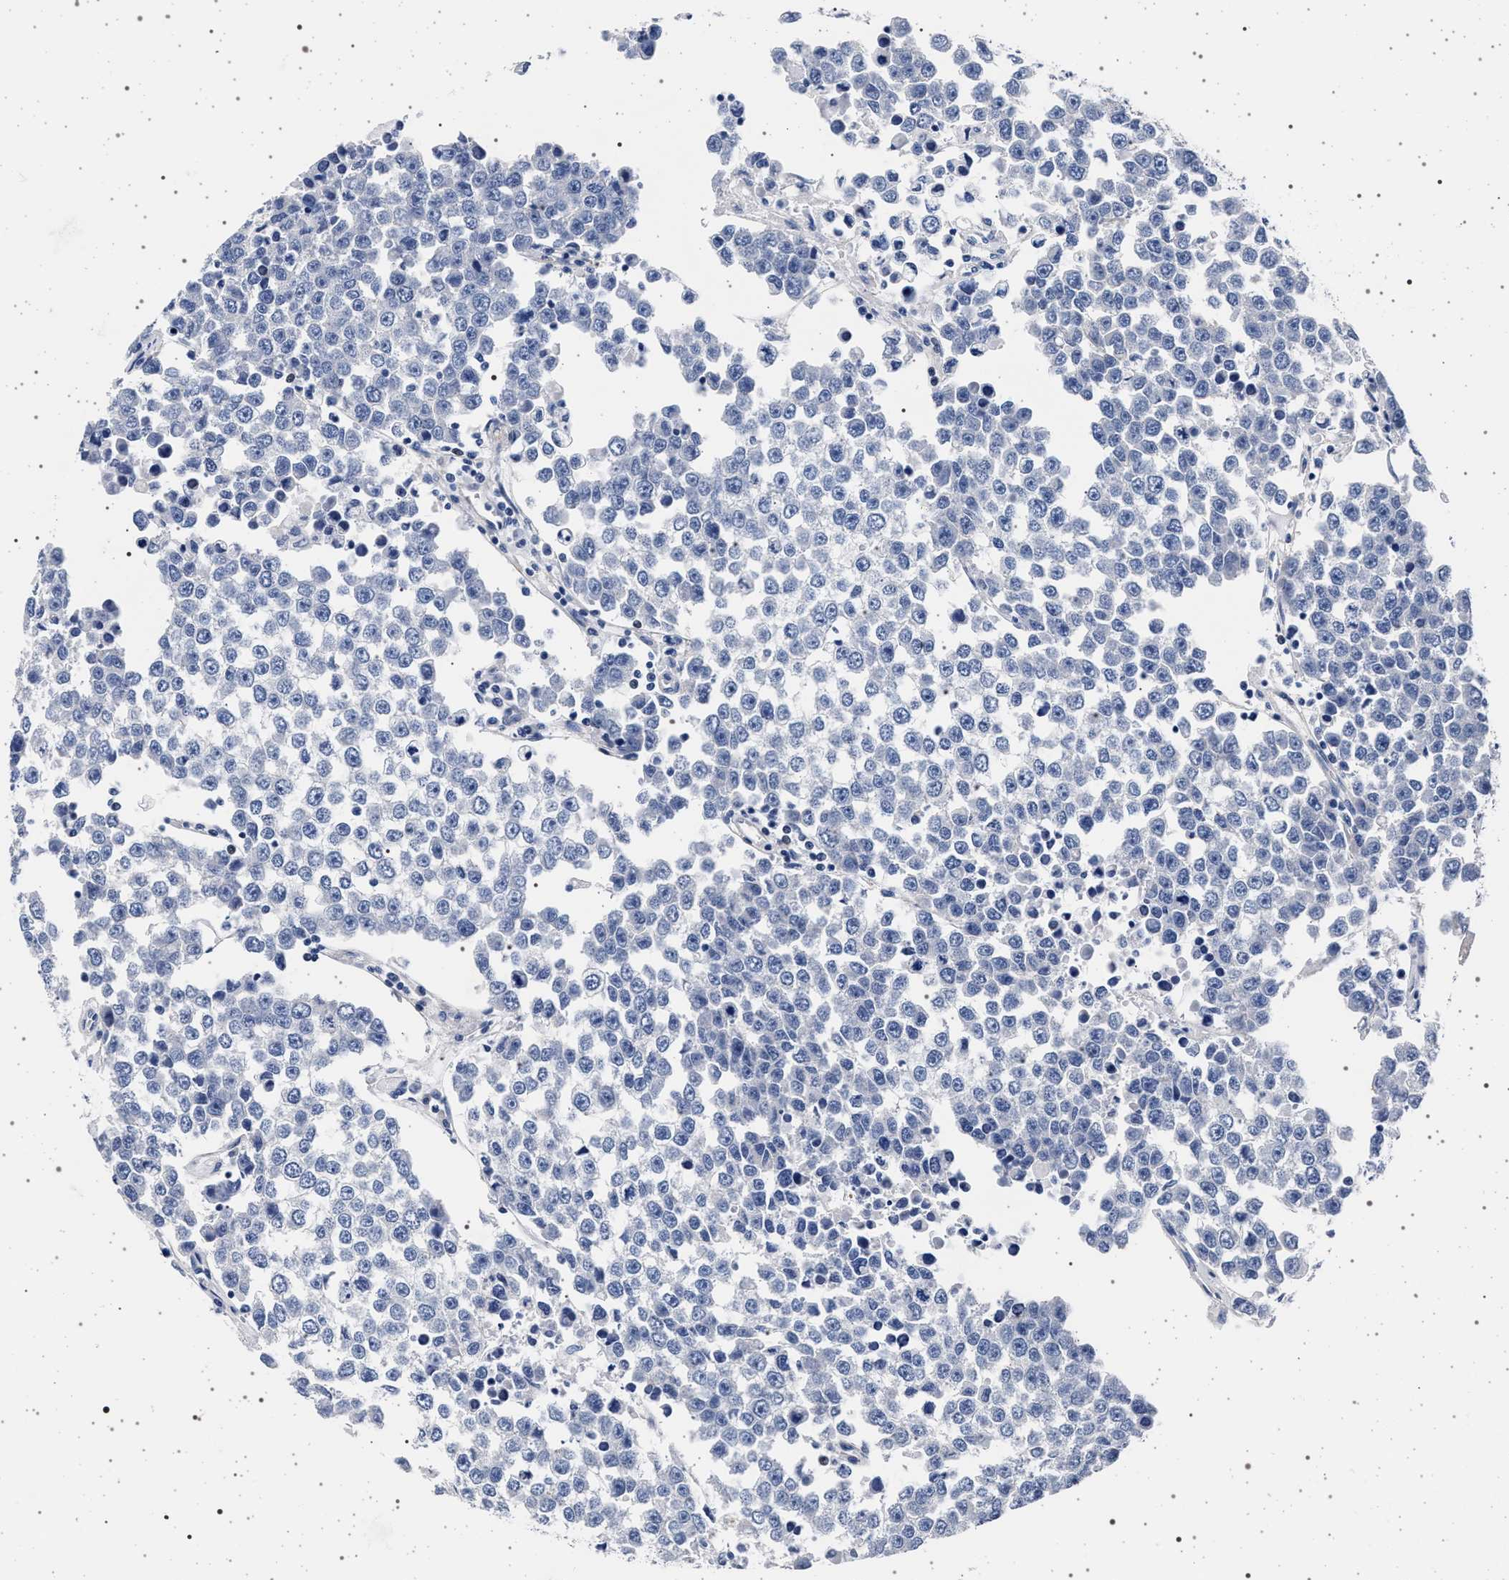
{"staining": {"intensity": "negative", "quantity": "none", "location": "none"}, "tissue": "testis cancer", "cell_type": "Tumor cells", "image_type": "cancer", "snomed": [{"axis": "morphology", "description": "Seminoma, NOS"}, {"axis": "morphology", "description": "Carcinoma, Embryonal, NOS"}, {"axis": "topography", "description": "Testis"}], "caption": "High power microscopy image of an IHC histopathology image of embryonal carcinoma (testis), revealing no significant expression in tumor cells.", "gene": "SLC9A1", "patient": {"sex": "male", "age": 52}}